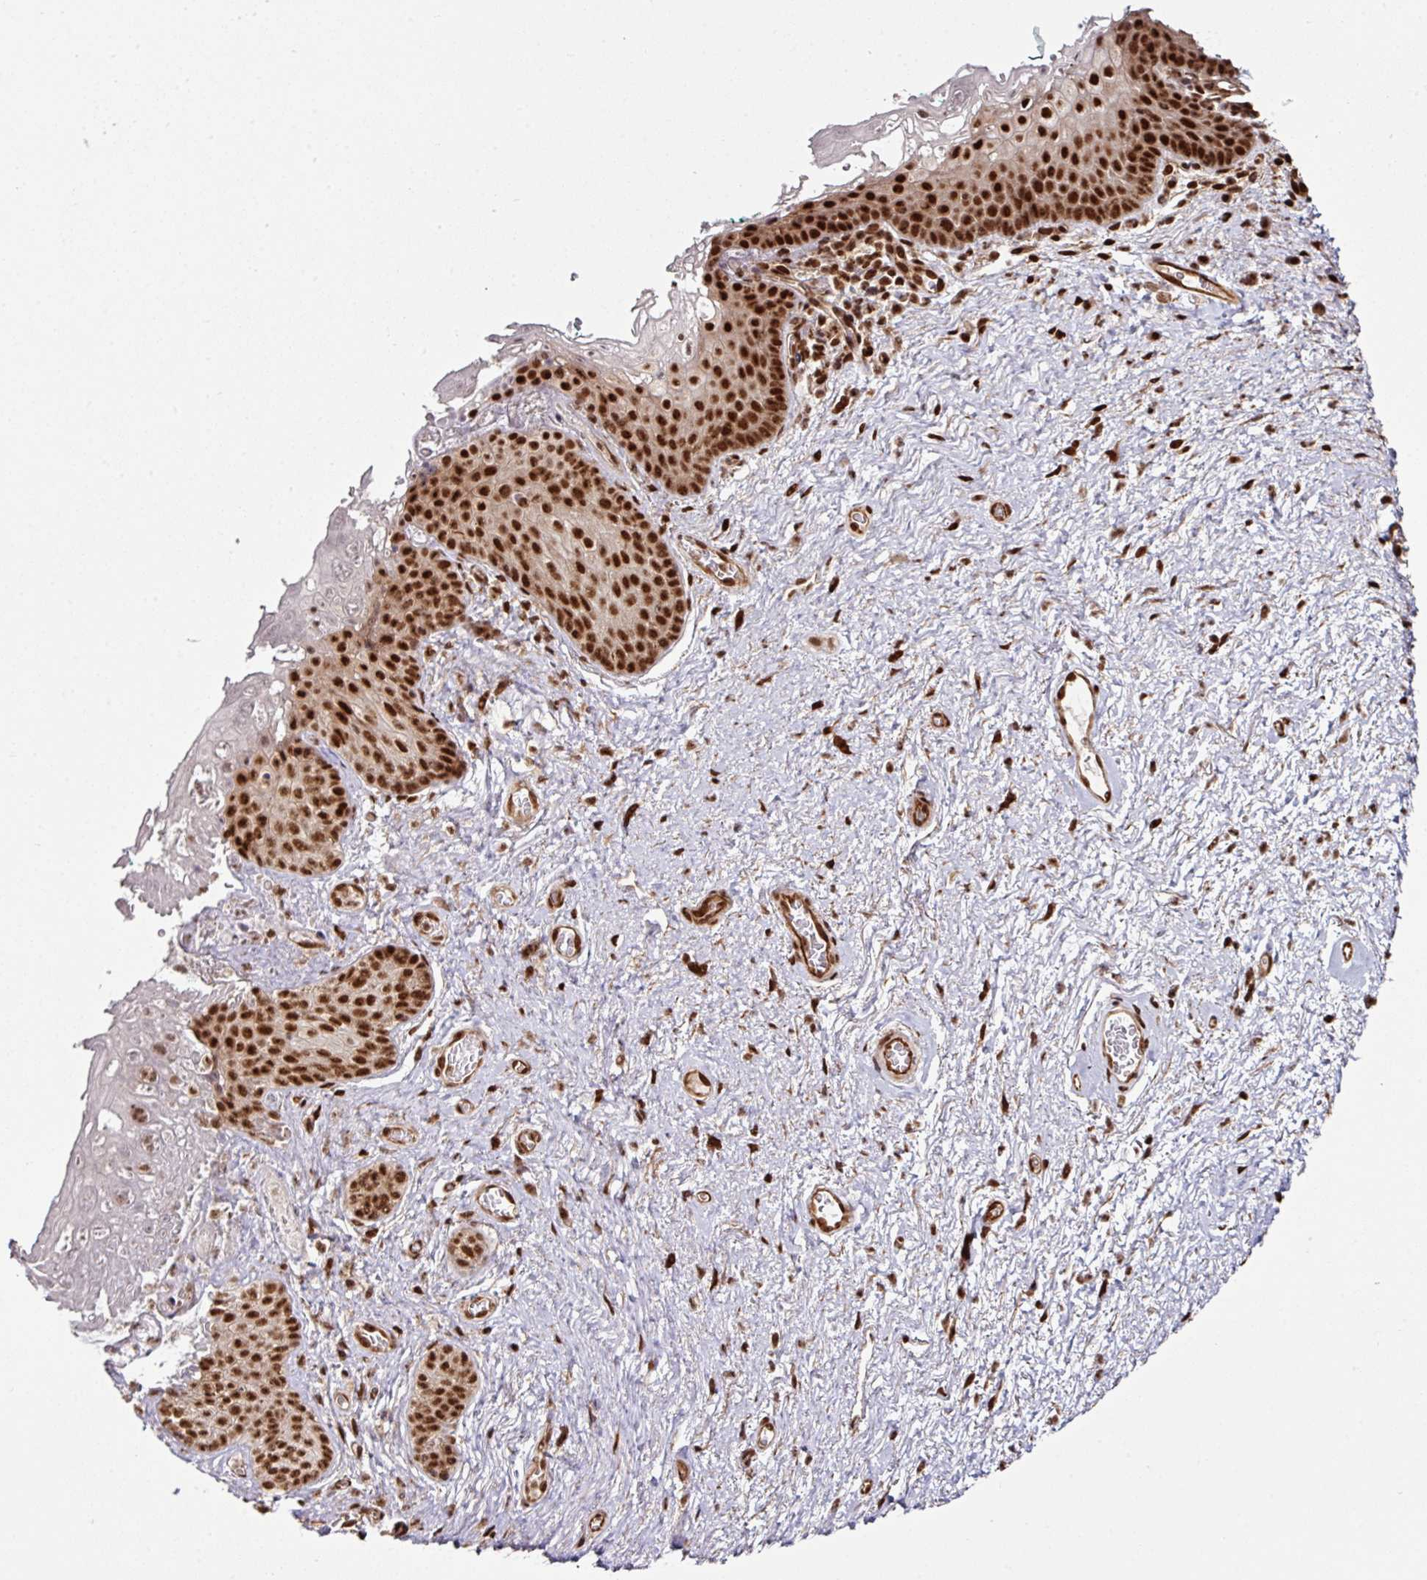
{"staining": {"intensity": "strong", "quantity": ">75%", "location": "nuclear"}, "tissue": "vagina", "cell_type": "Squamous epithelial cells", "image_type": "normal", "snomed": [{"axis": "morphology", "description": "Normal tissue, NOS"}, {"axis": "topography", "description": "Vulva"}, {"axis": "topography", "description": "Vagina"}, {"axis": "topography", "description": "Peripheral nerve tissue"}], "caption": "Immunohistochemistry histopathology image of benign vagina: vagina stained using immunohistochemistry exhibits high levels of strong protein expression localized specifically in the nuclear of squamous epithelial cells, appearing as a nuclear brown color.", "gene": "MORF4L2", "patient": {"sex": "female", "age": 66}}